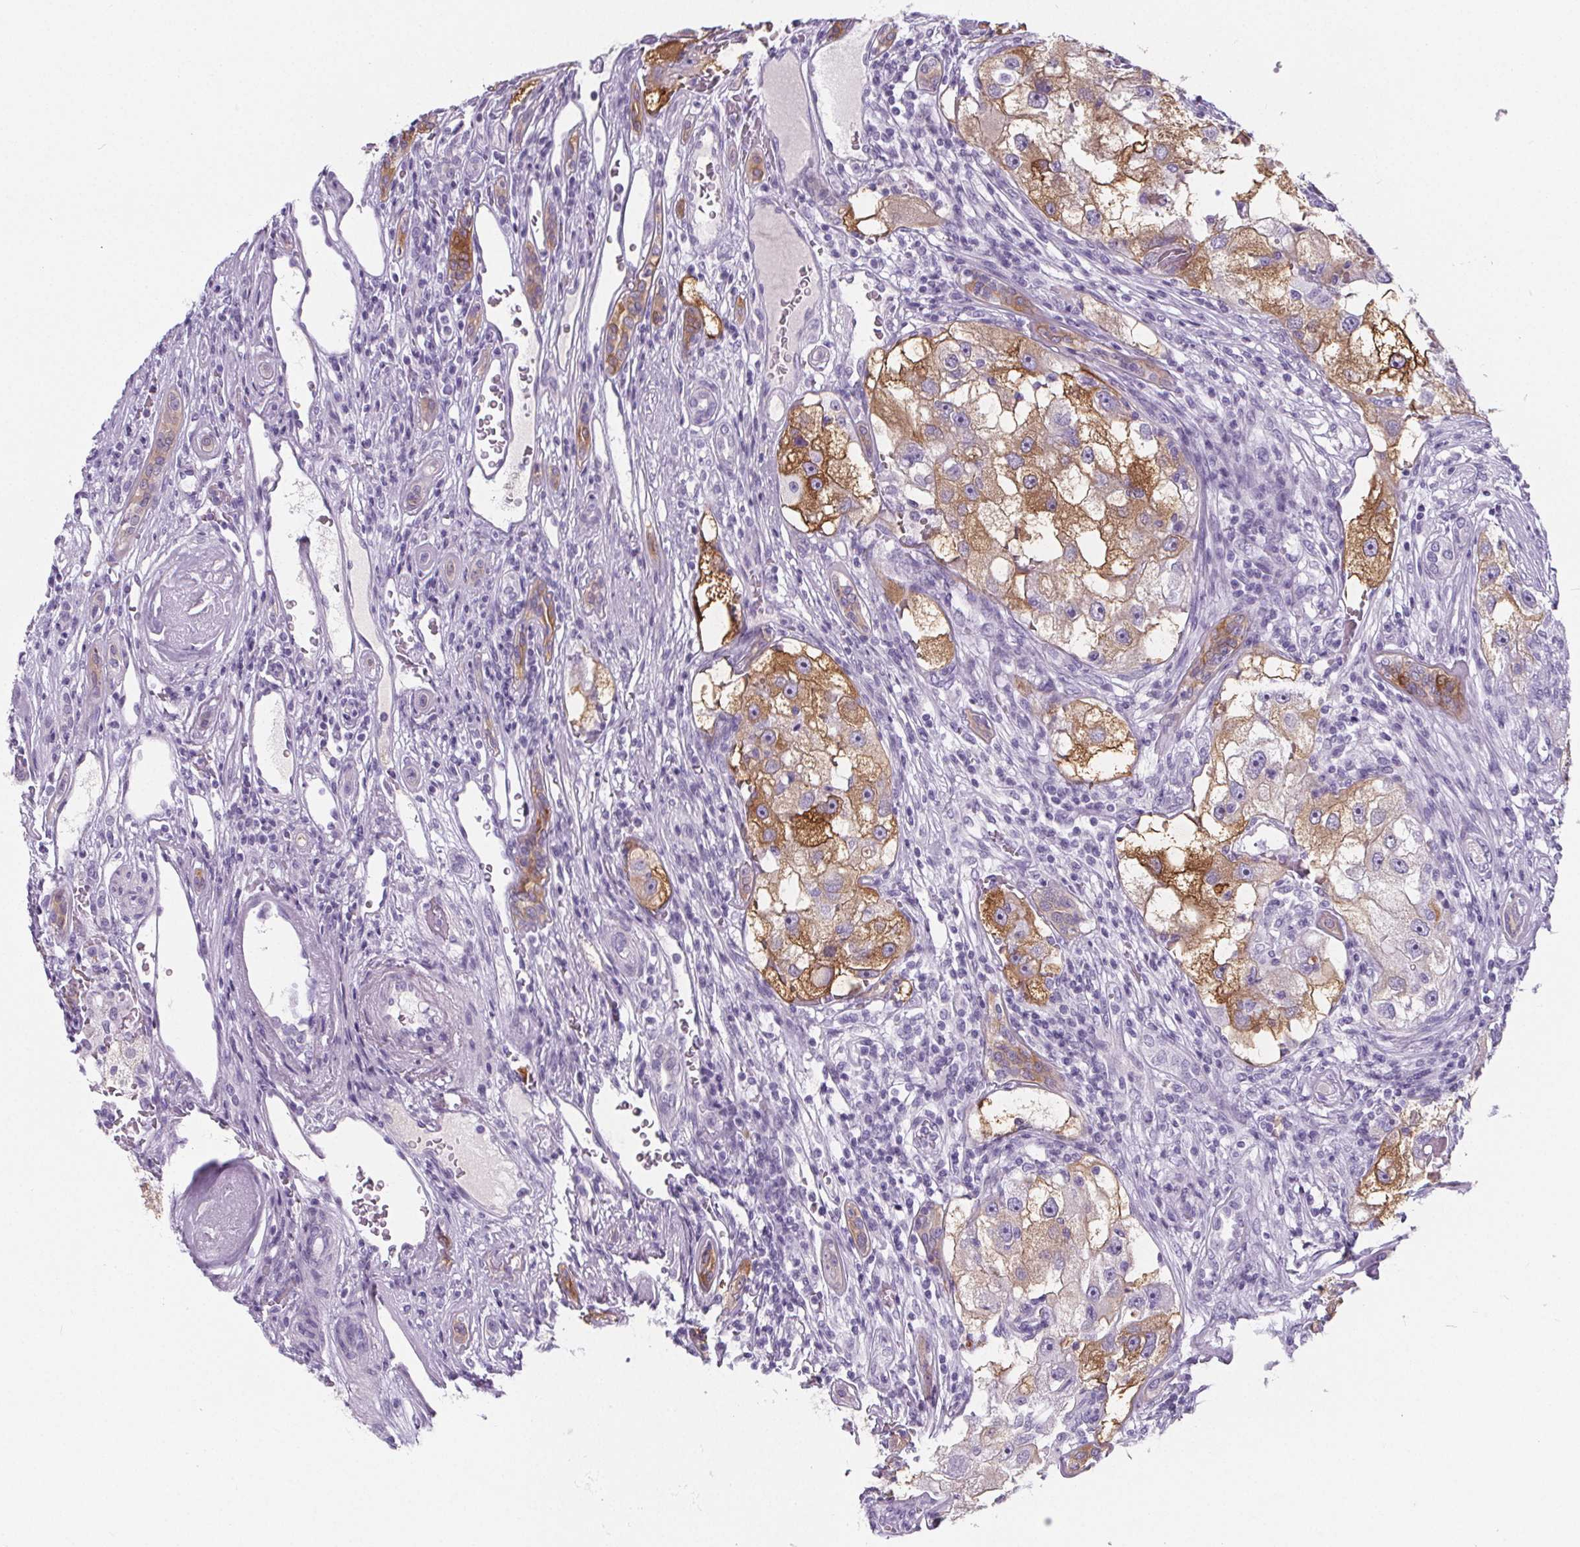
{"staining": {"intensity": "moderate", "quantity": "25%-75%", "location": "cytoplasmic/membranous"}, "tissue": "renal cancer", "cell_type": "Tumor cells", "image_type": "cancer", "snomed": [{"axis": "morphology", "description": "Adenocarcinoma, NOS"}, {"axis": "topography", "description": "Kidney"}], "caption": "Moderate cytoplasmic/membranous expression for a protein is present in about 25%-75% of tumor cells of renal cancer (adenocarcinoma) using immunohistochemistry.", "gene": "ADRB1", "patient": {"sex": "male", "age": 63}}